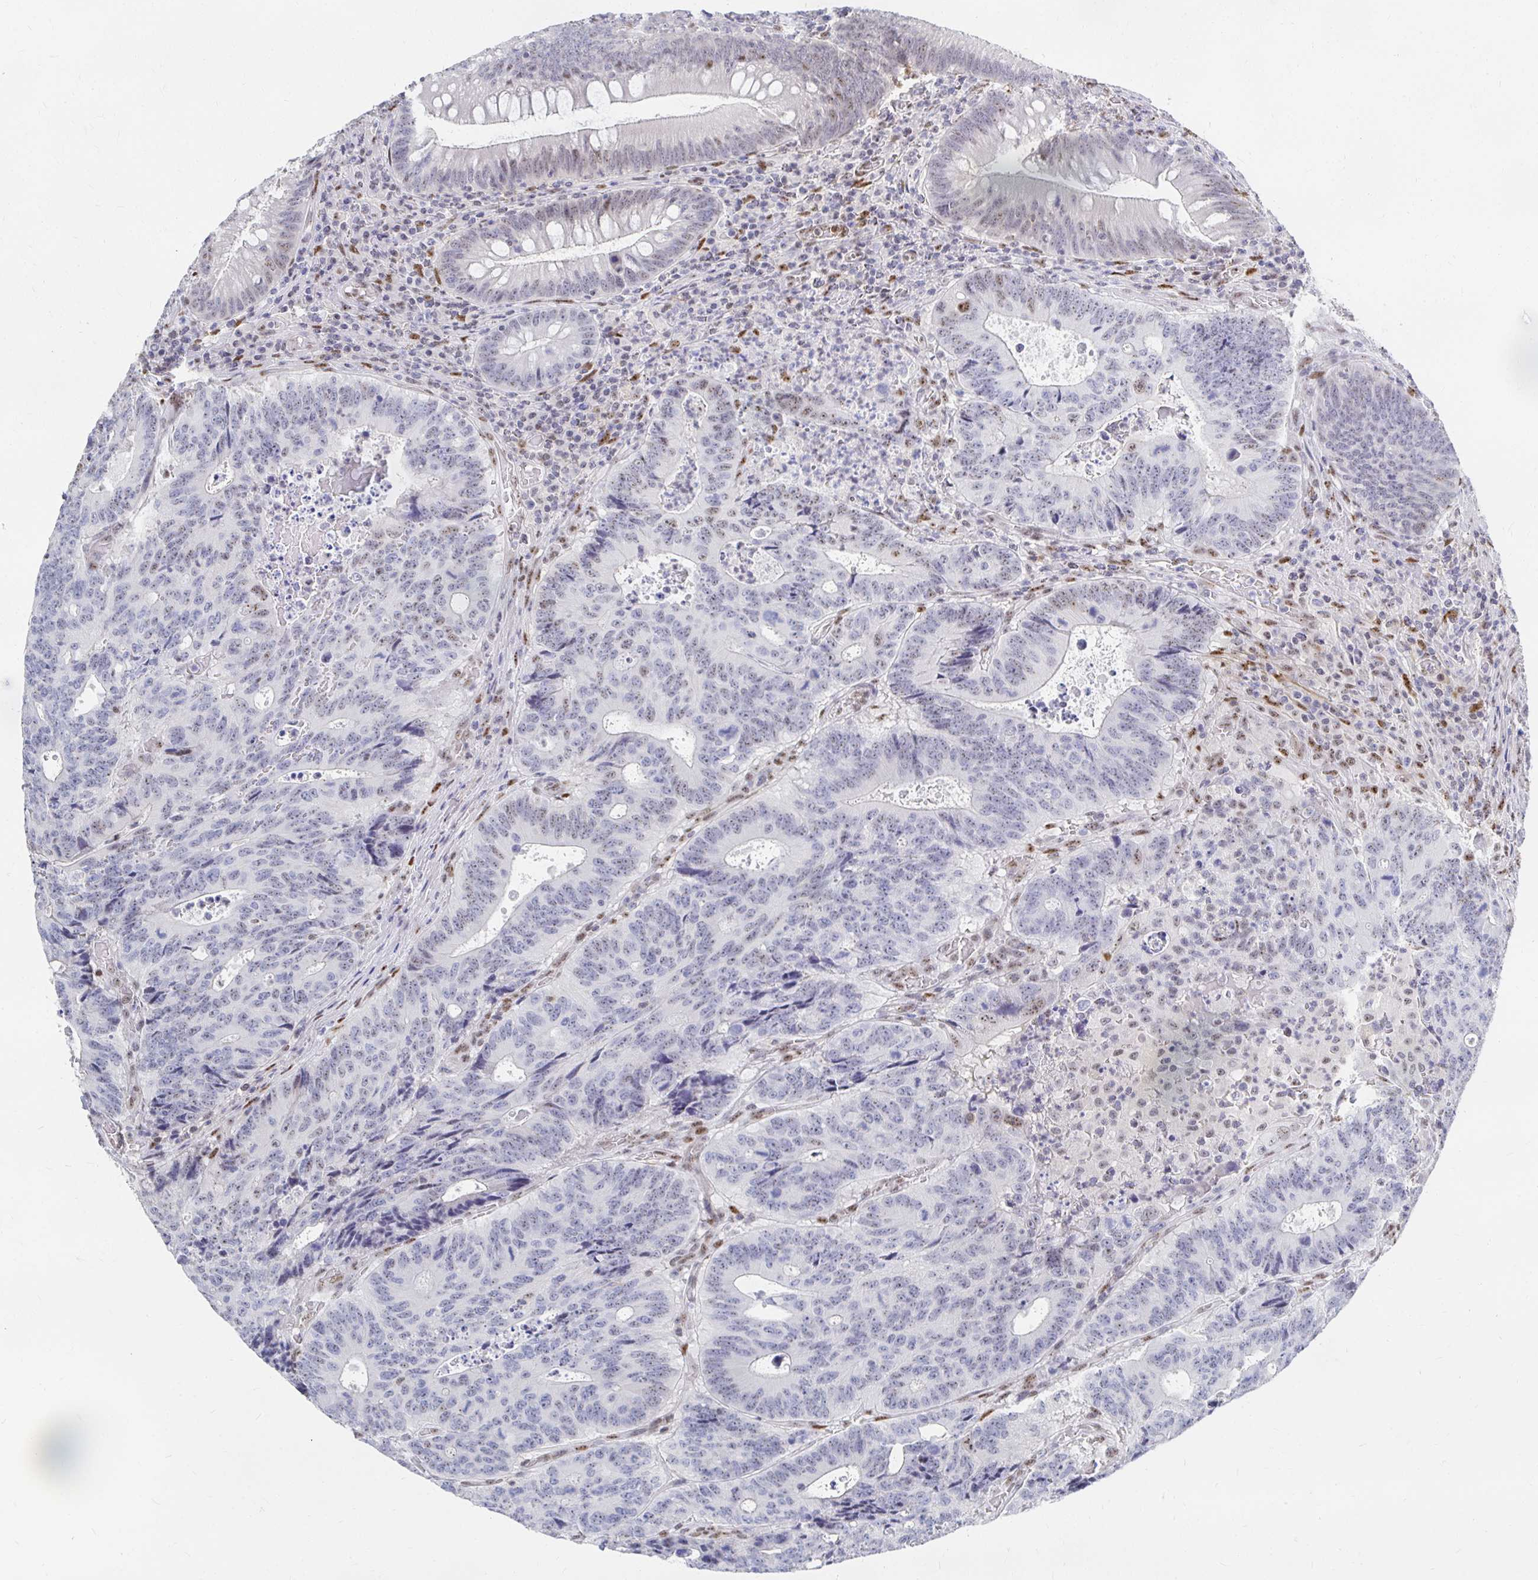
{"staining": {"intensity": "negative", "quantity": "none", "location": "none"}, "tissue": "colorectal cancer", "cell_type": "Tumor cells", "image_type": "cancer", "snomed": [{"axis": "morphology", "description": "Adenocarcinoma, NOS"}, {"axis": "topography", "description": "Colon"}], "caption": "Colorectal cancer (adenocarcinoma) was stained to show a protein in brown. There is no significant positivity in tumor cells.", "gene": "CLIC3", "patient": {"sex": "male", "age": 62}}